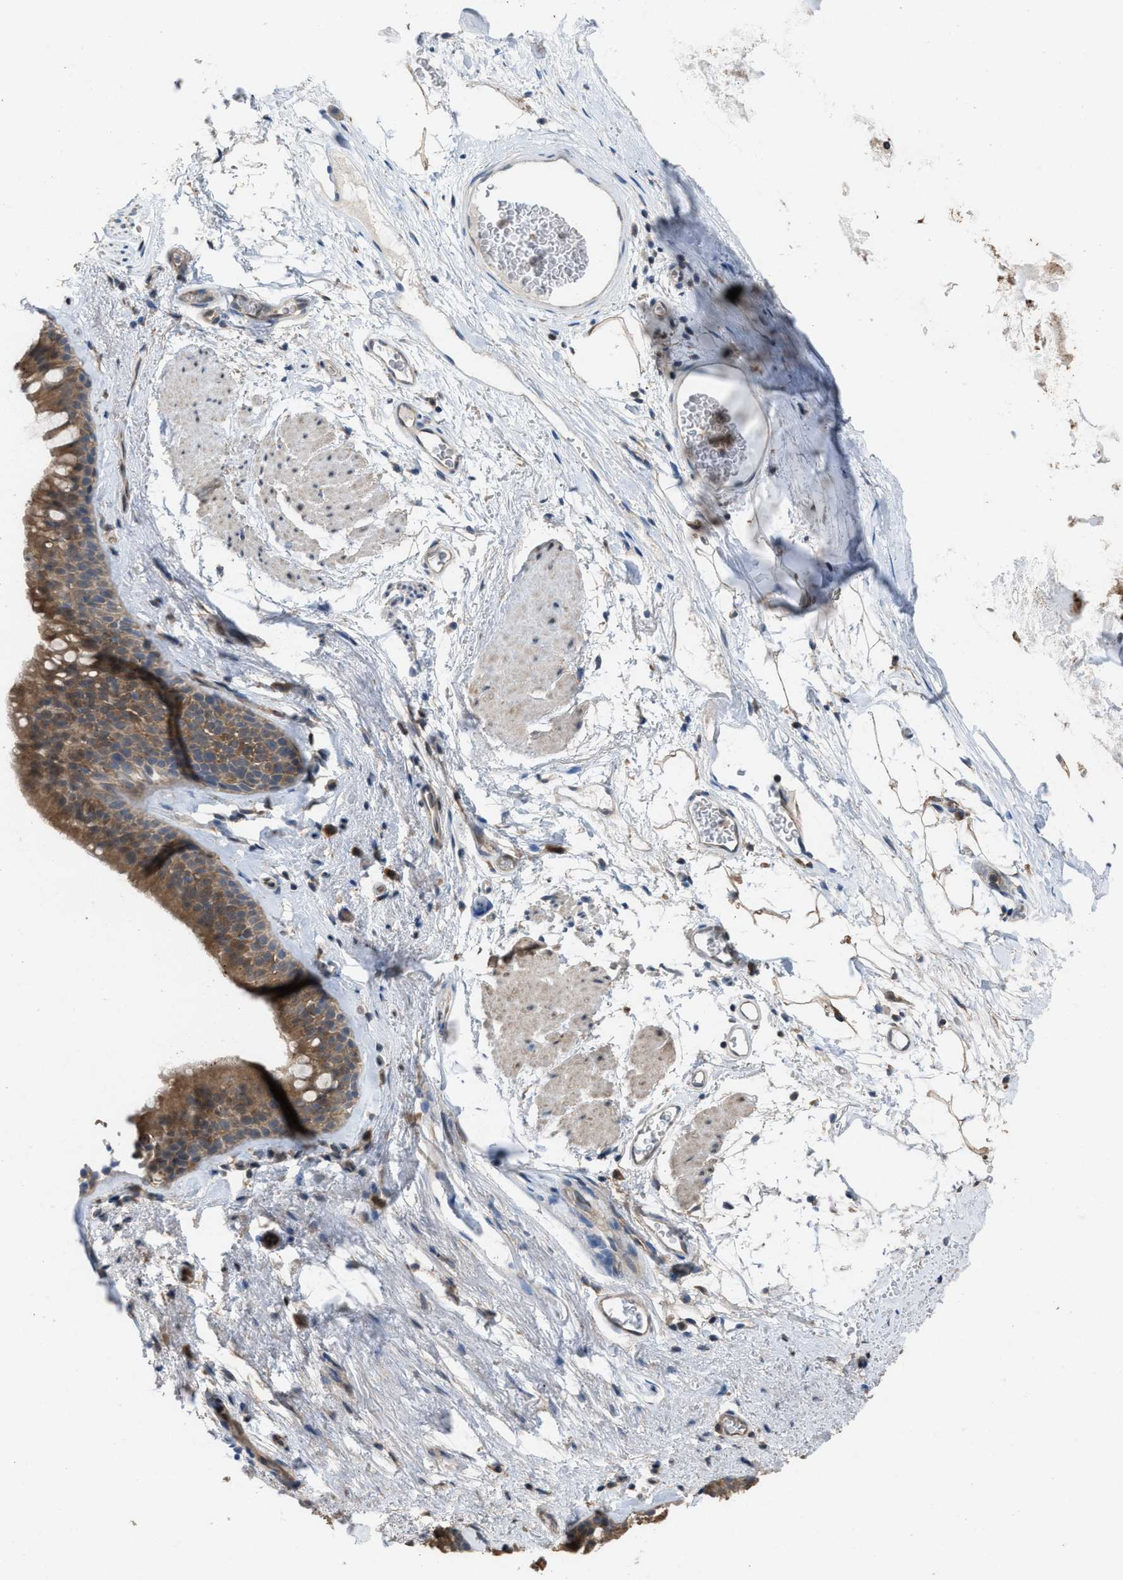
{"staining": {"intensity": "moderate", "quantity": ">75%", "location": "cytoplasmic/membranous"}, "tissue": "bronchus", "cell_type": "Respiratory epithelial cells", "image_type": "normal", "snomed": [{"axis": "morphology", "description": "Normal tissue, NOS"}, {"axis": "topography", "description": "Cartilage tissue"}, {"axis": "topography", "description": "Bronchus"}], "caption": "Immunohistochemical staining of unremarkable human bronchus exhibits moderate cytoplasmic/membranous protein staining in about >75% of respiratory epithelial cells. The staining is performed using DAB (3,3'-diaminobenzidine) brown chromogen to label protein expression. The nuclei are counter-stained blue using hematoxylin.", "gene": "PLAA", "patient": {"sex": "female", "age": 53}}